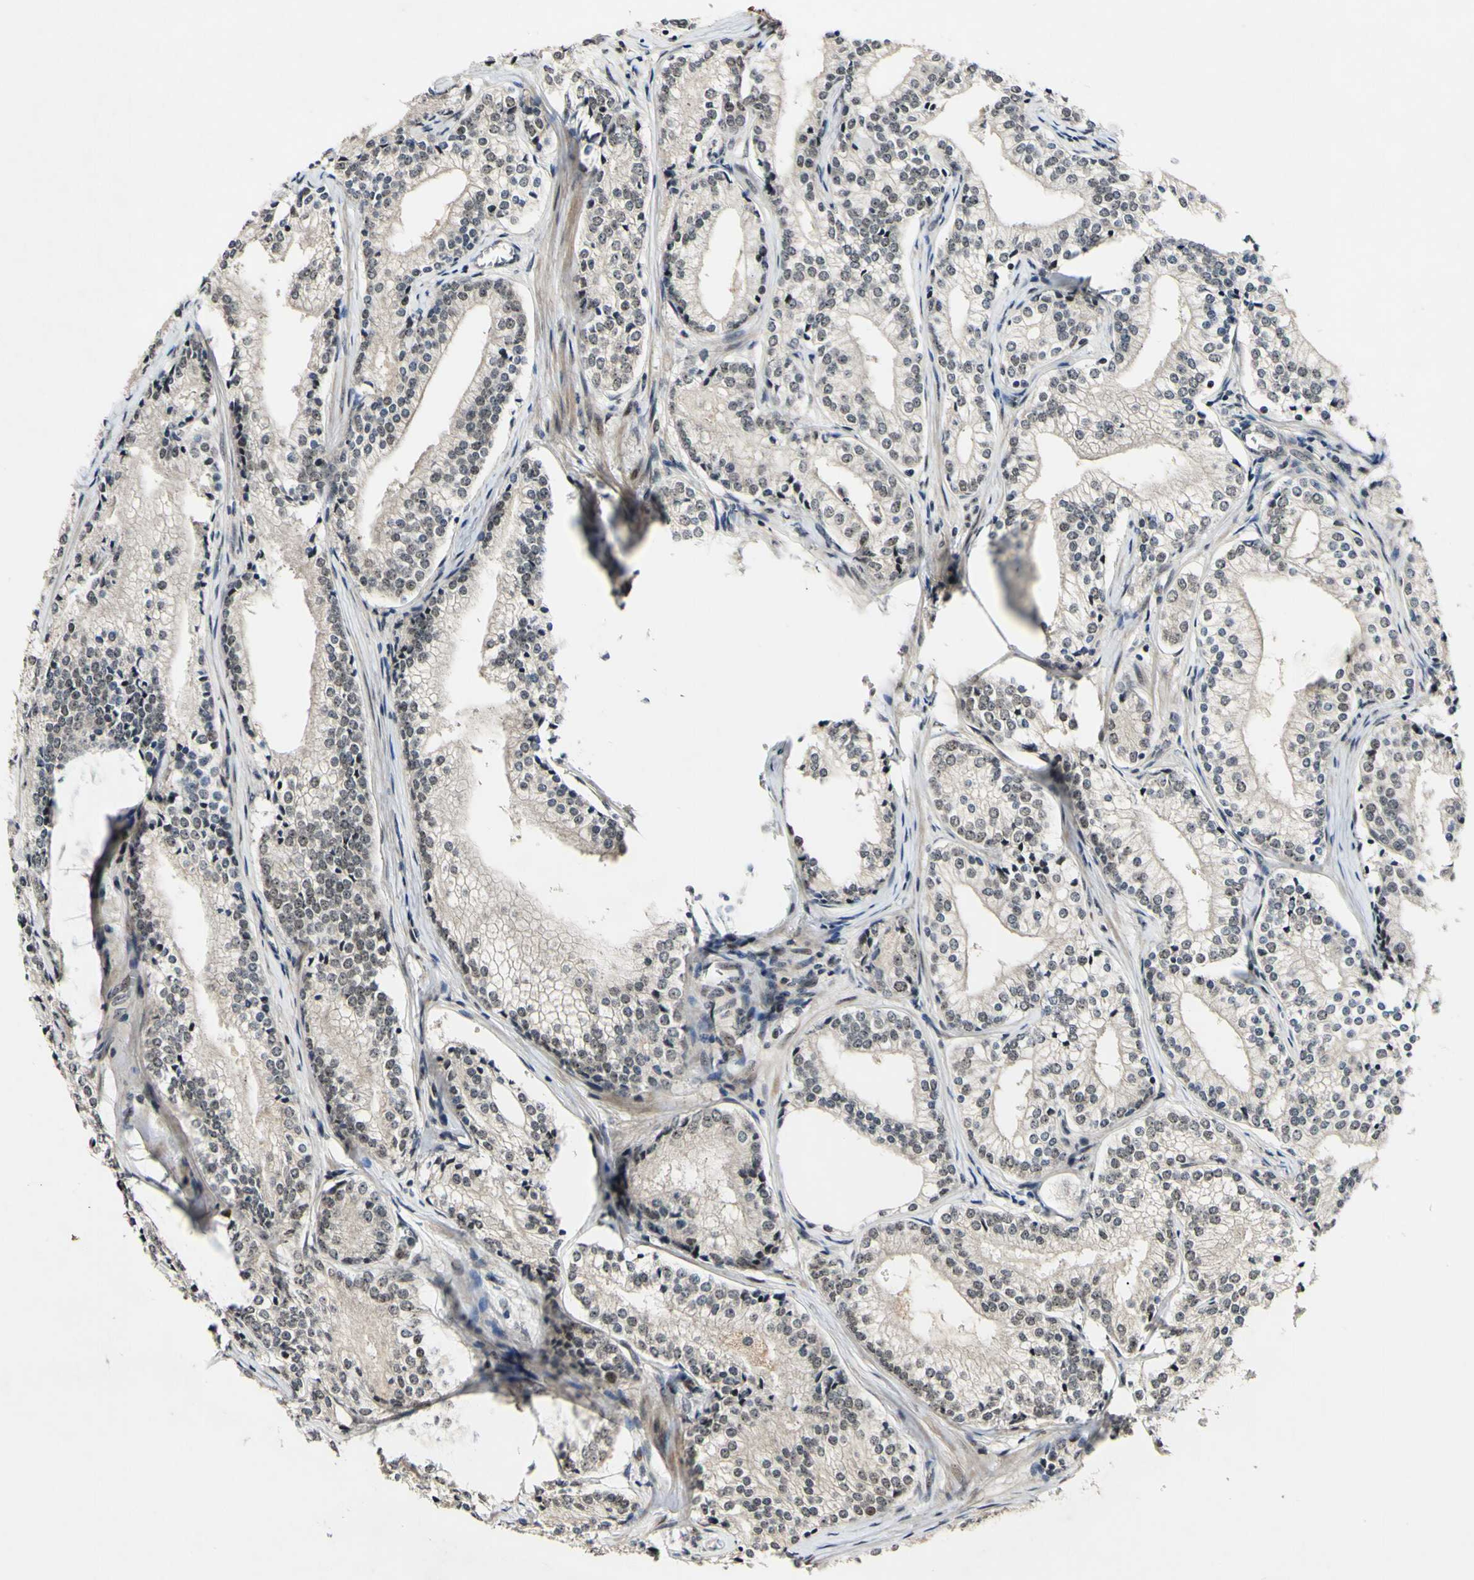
{"staining": {"intensity": "weak", "quantity": "25%-75%", "location": "cytoplasmic/membranous,nuclear"}, "tissue": "prostate cancer", "cell_type": "Tumor cells", "image_type": "cancer", "snomed": [{"axis": "morphology", "description": "Adenocarcinoma, Low grade"}, {"axis": "topography", "description": "Prostate"}], "caption": "Tumor cells demonstrate weak cytoplasmic/membranous and nuclear expression in approximately 25%-75% of cells in prostate cancer (adenocarcinoma (low-grade)).", "gene": "POLR2F", "patient": {"sex": "male", "age": 60}}